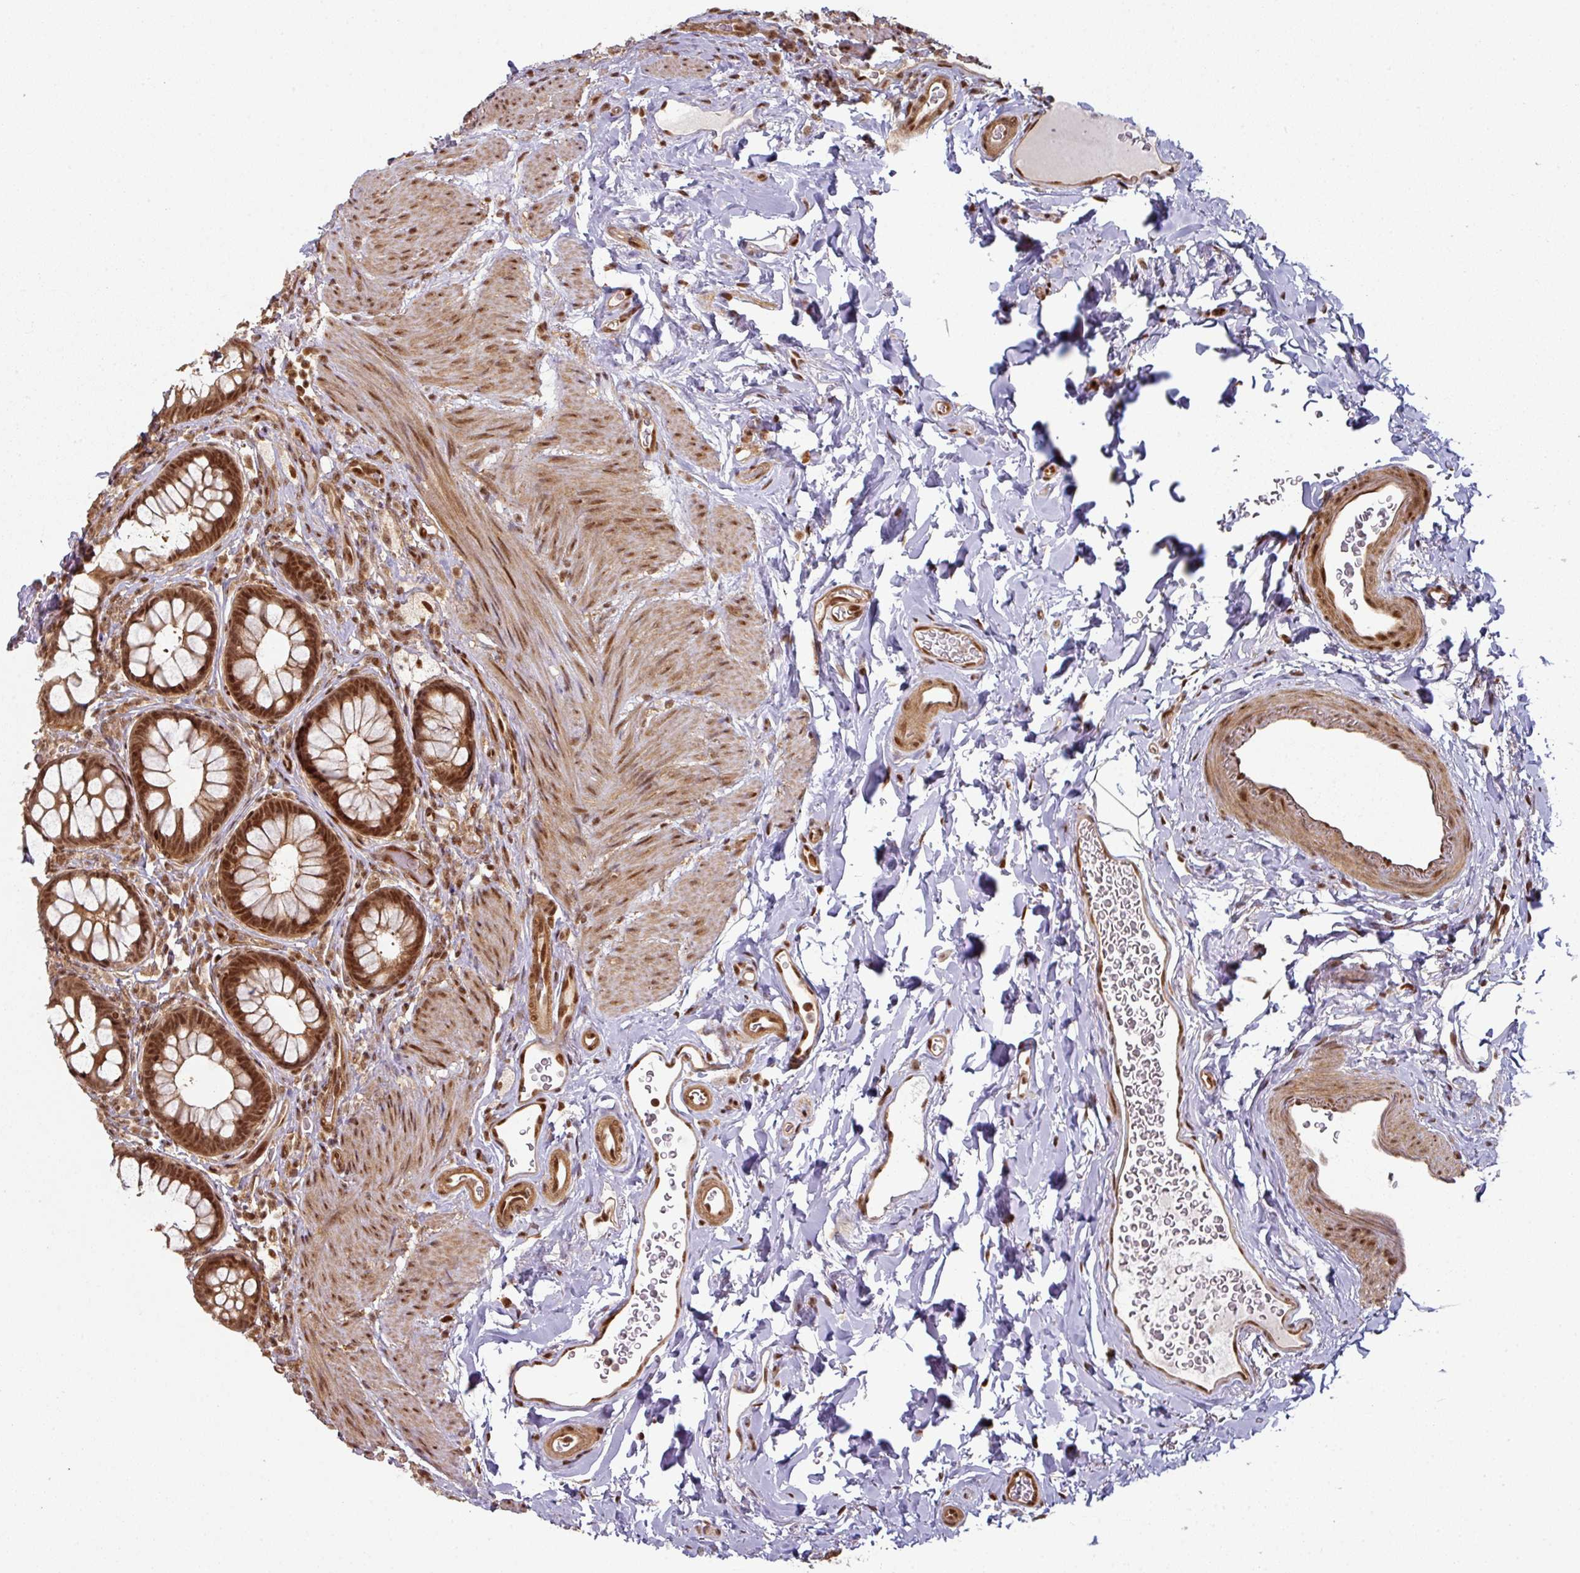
{"staining": {"intensity": "strong", "quantity": ">75%", "location": "cytoplasmic/membranous,nuclear"}, "tissue": "rectum", "cell_type": "Glandular cells", "image_type": "normal", "snomed": [{"axis": "morphology", "description": "Normal tissue, NOS"}, {"axis": "topography", "description": "Rectum"}, {"axis": "topography", "description": "Peripheral nerve tissue"}], "caption": "A photomicrograph of rectum stained for a protein displays strong cytoplasmic/membranous,nuclear brown staining in glandular cells. The protein of interest is shown in brown color, while the nuclei are stained blue.", "gene": "SIK3", "patient": {"sex": "female", "age": 69}}